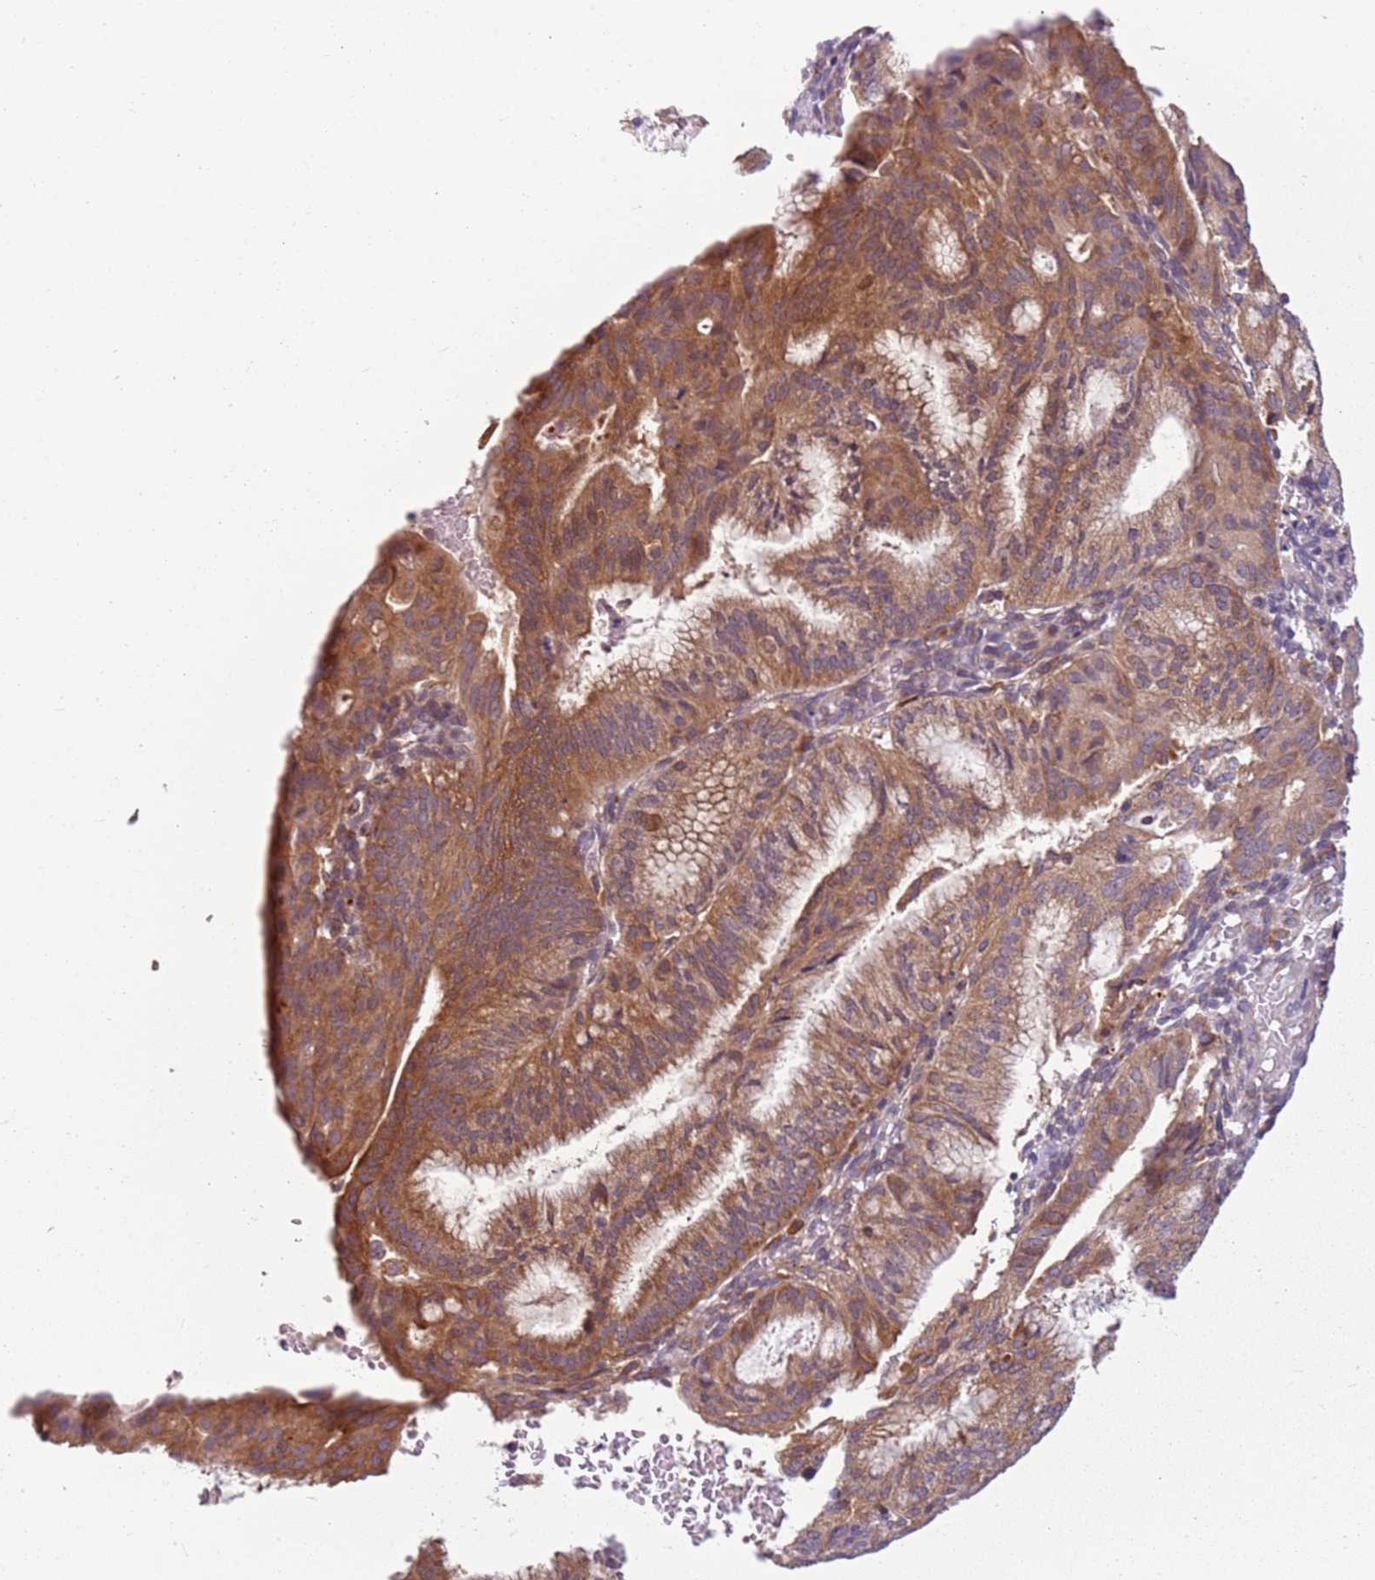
{"staining": {"intensity": "moderate", "quantity": ">75%", "location": "cytoplasmic/membranous"}, "tissue": "endometrial cancer", "cell_type": "Tumor cells", "image_type": "cancer", "snomed": [{"axis": "morphology", "description": "Adenocarcinoma, NOS"}, {"axis": "topography", "description": "Endometrium"}], "caption": "IHC histopathology image of human endometrial cancer stained for a protein (brown), which shows medium levels of moderate cytoplasmic/membranous positivity in about >75% of tumor cells.", "gene": "RPS28", "patient": {"sex": "female", "age": 49}}